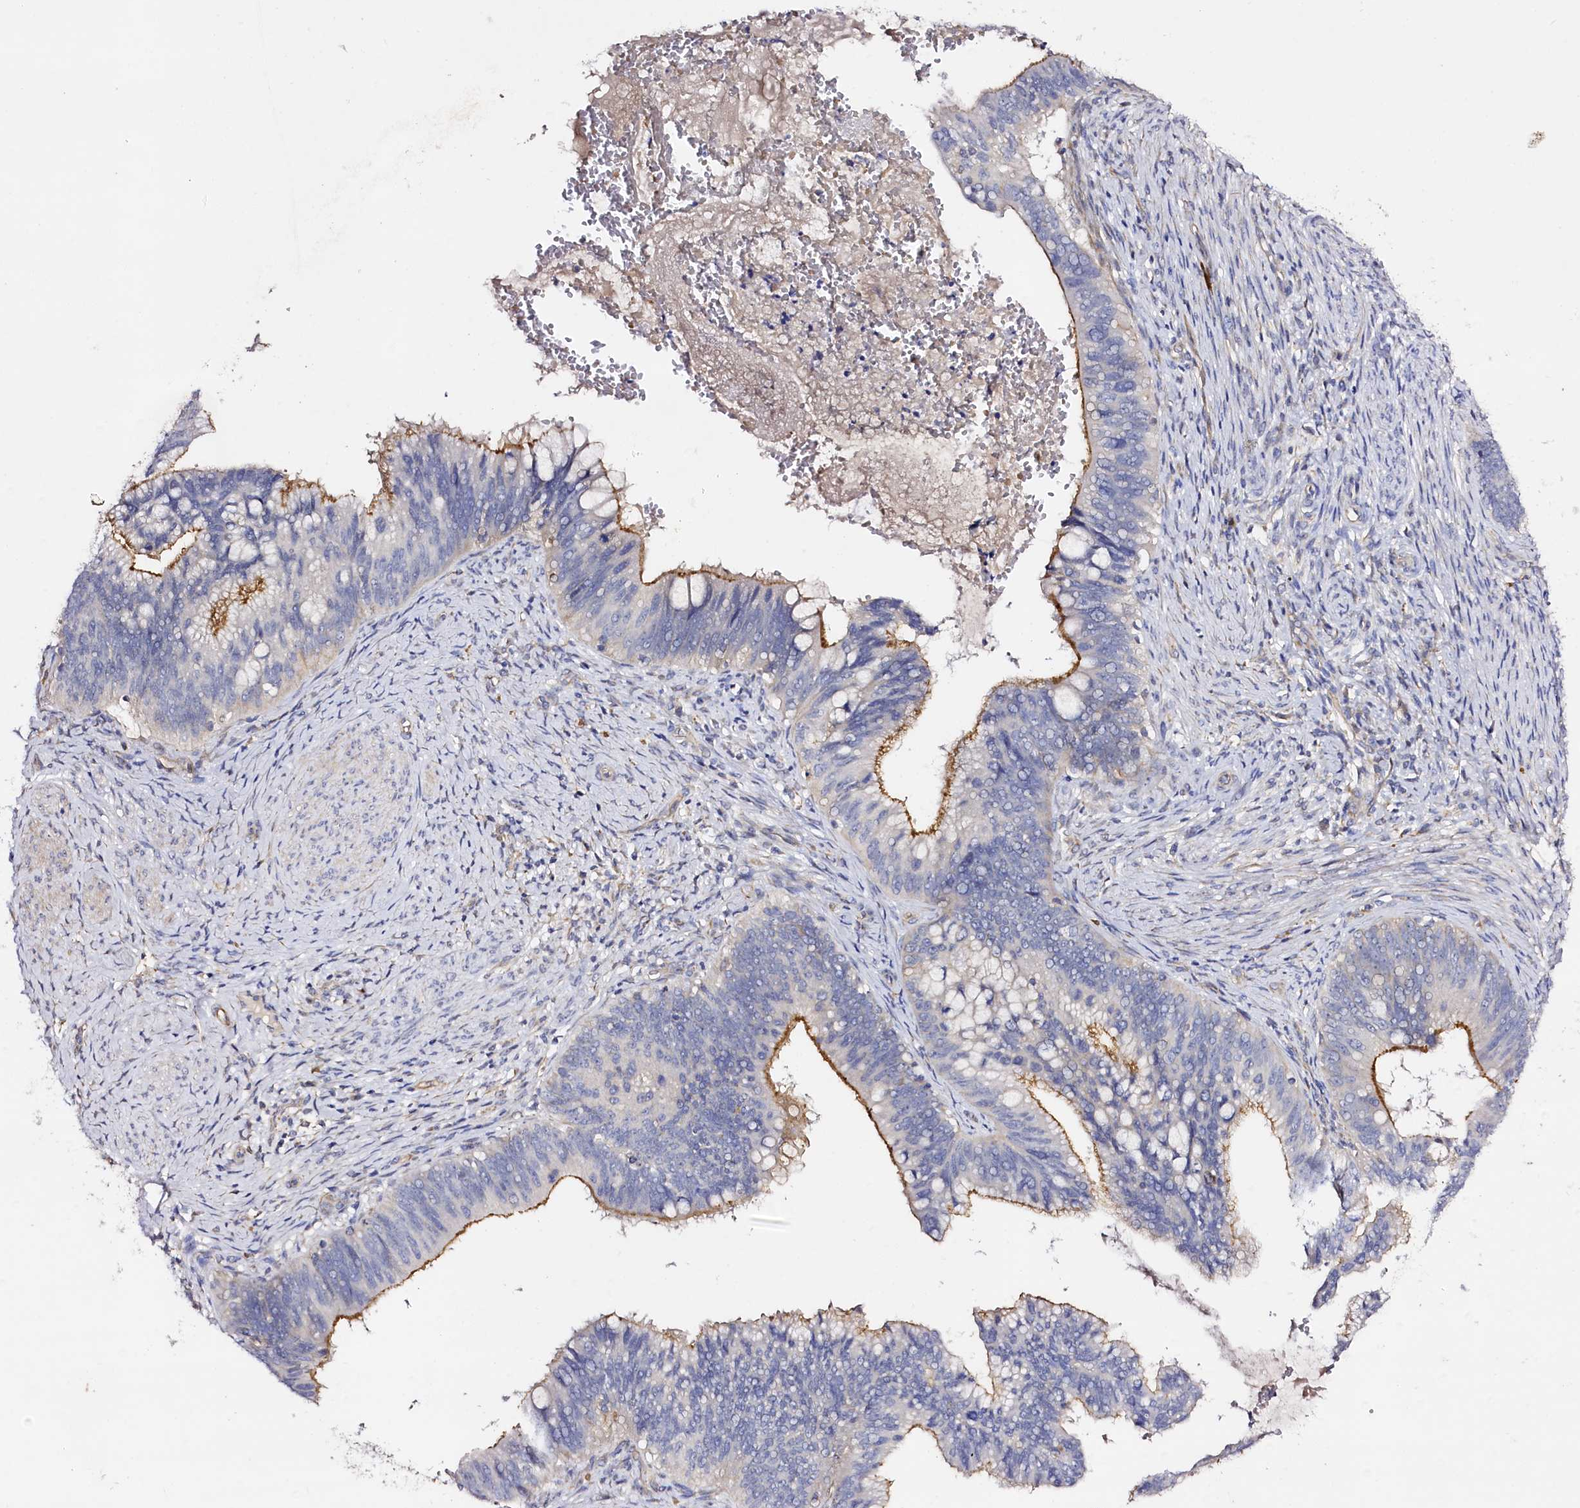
{"staining": {"intensity": "strong", "quantity": "25%-75%", "location": "cytoplasmic/membranous"}, "tissue": "cervical cancer", "cell_type": "Tumor cells", "image_type": "cancer", "snomed": [{"axis": "morphology", "description": "Adenocarcinoma, NOS"}, {"axis": "topography", "description": "Cervix"}], "caption": "Immunohistochemistry of cervical adenocarcinoma shows high levels of strong cytoplasmic/membranous positivity in about 25%-75% of tumor cells.", "gene": "SLC7A1", "patient": {"sex": "female", "age": 42}}